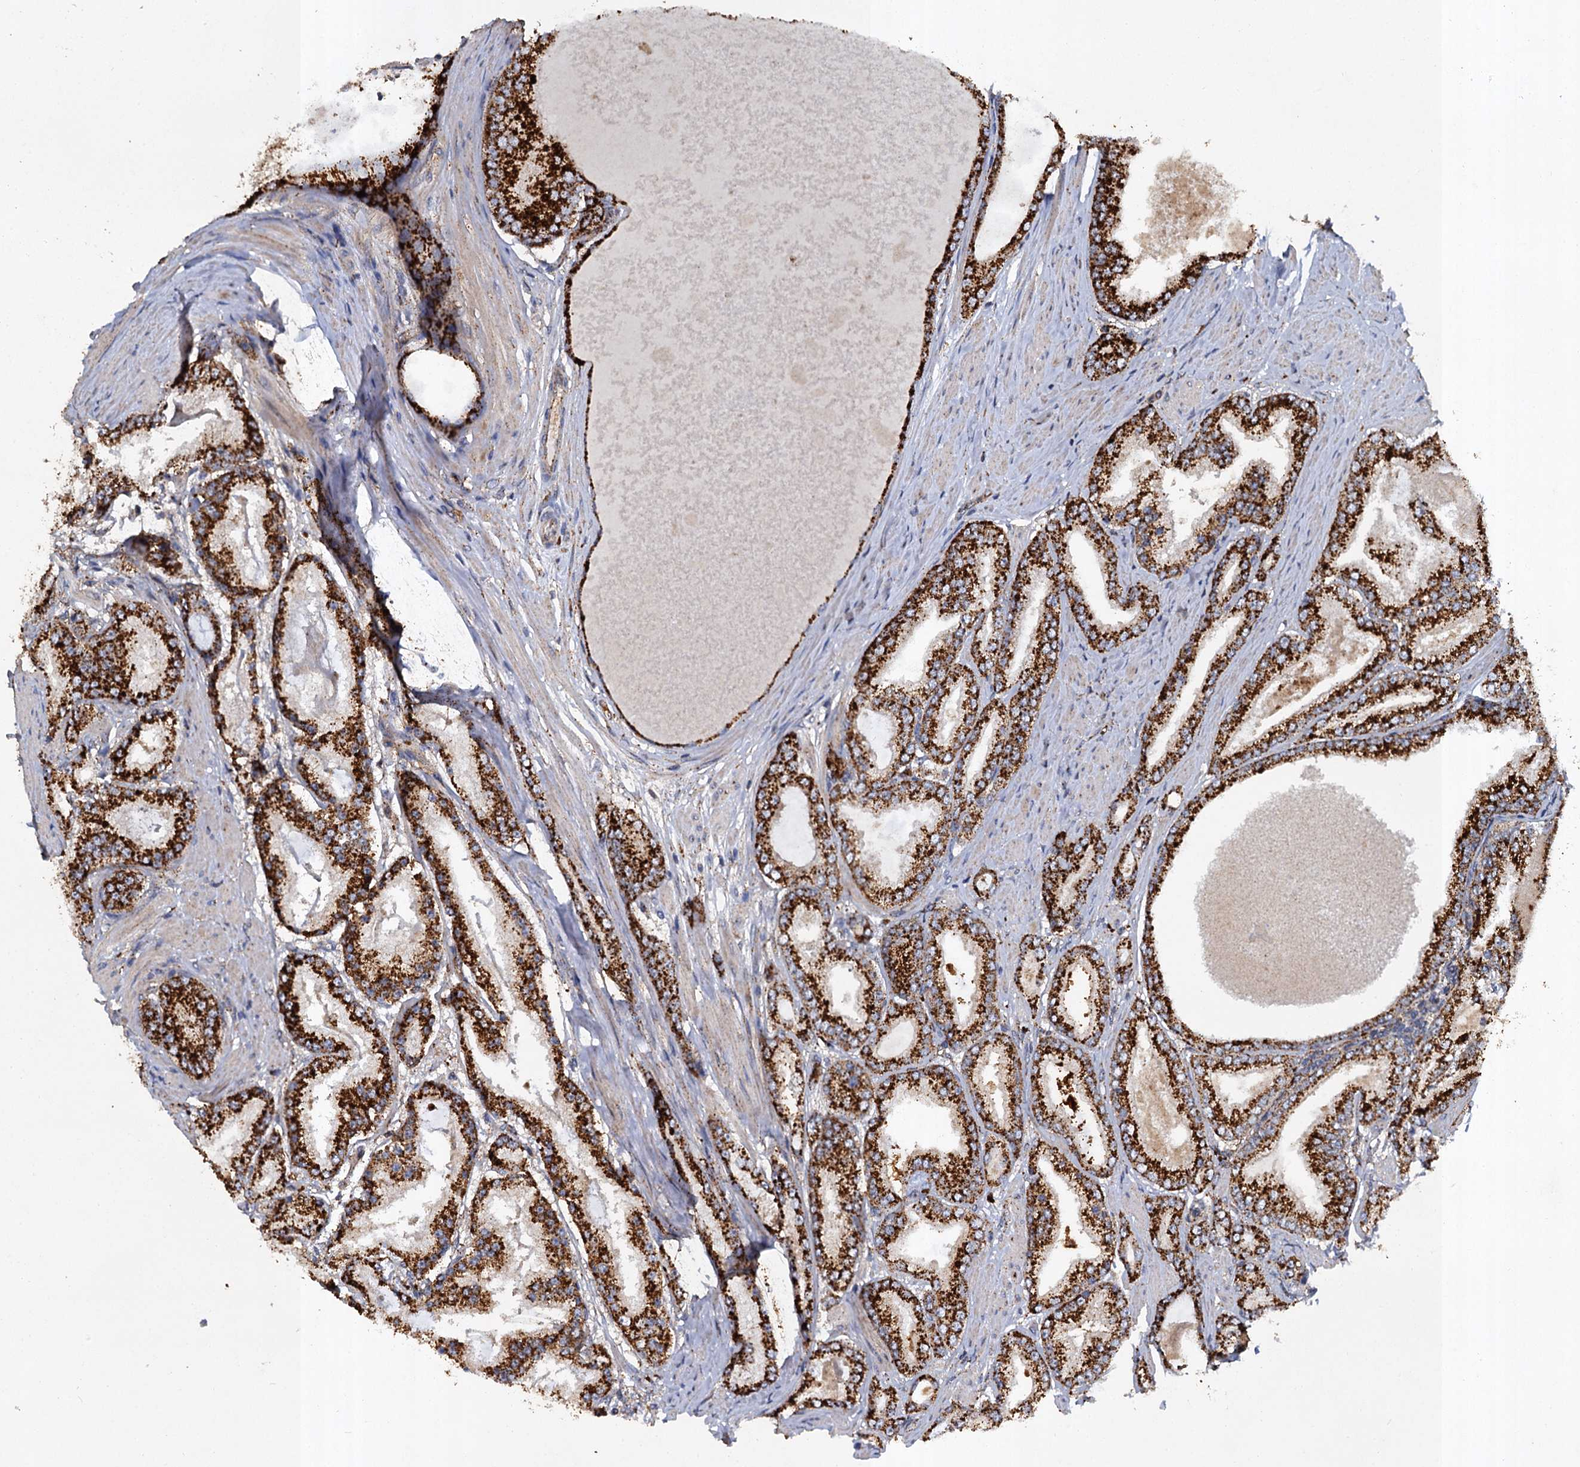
{"staining": {"intensity": "strong", "quantity": ">75%", "location": "cytoplasmic/membranous"}, "tissue": "prostate cancer", "cell_type": "Tumor cells", "image_type": "cancer", "snomed": [{"axis": "morphology", "description": "Adenocarcinoma, High grade"}, {"axis": "topography", "description": "Prostate"}], "caption": "A high amount of strong cytoplasmic/membranous expression is appreciated in about >75% of tumor cells in prostate cancer tissue.", "gene": "GBA1", "patient": {"sex": "male", "age": 59}}